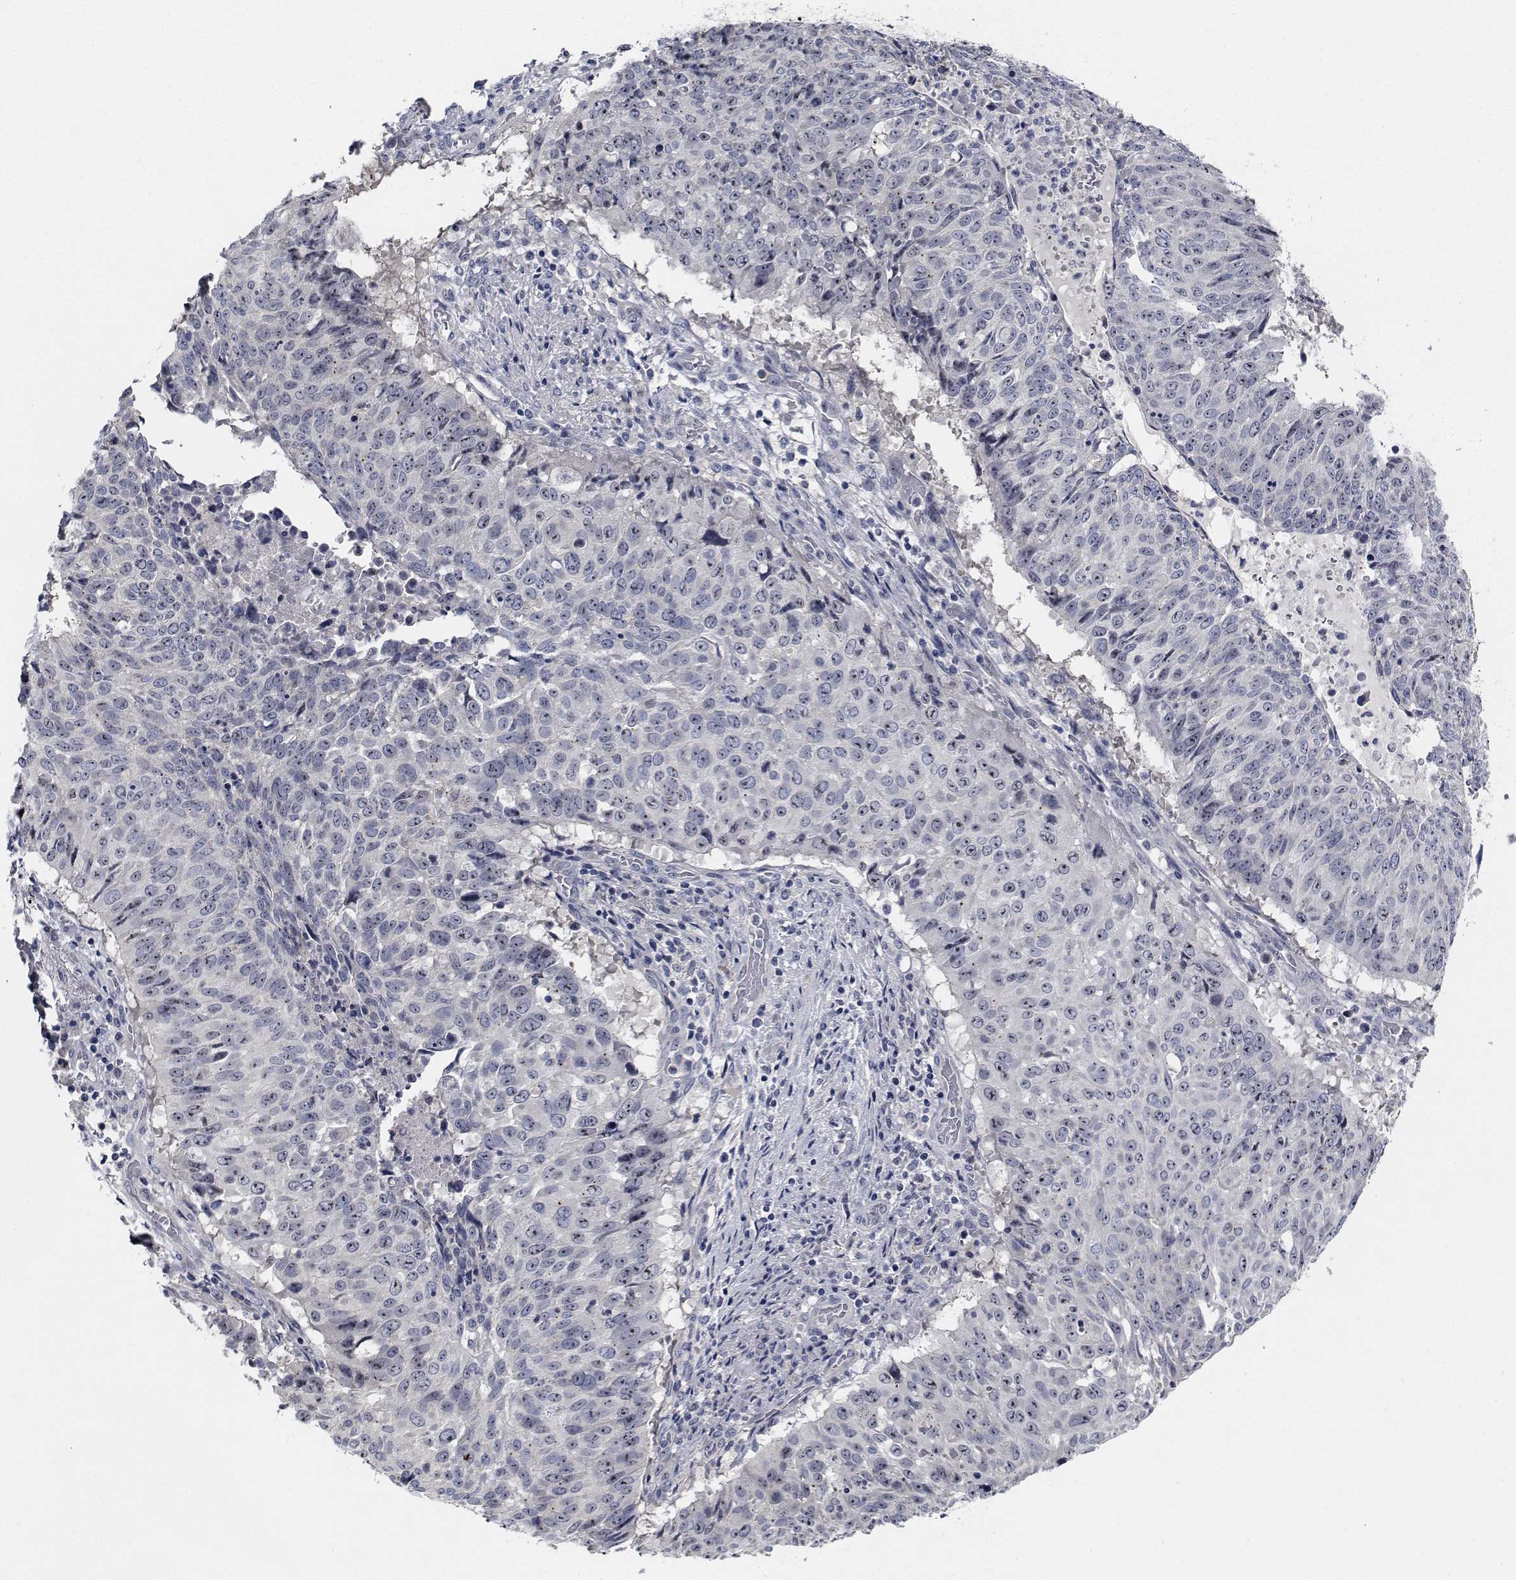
{"staining": {"intensity": "moderate", "quantity": ">75%", "location": "nuclear"}, "tissue": "lung cancer", "cell_type": "Tumor cells", "image_type": "cancer", "snomed": [{"axis": "morphology", "description": "Normal tissue, NOS"}, {"axis": "morphology", "description": "Squamous cell carcinoma, NOS"}, {"axis": "topography", "description": "Bronchus"}, {"axis": "topography", "description": "Lung"}], "caption": "IHC image of neoplastic tissue: lung cancer (squamous cell carcinoma) stained using IHC shows medium levels of moderate protein expression localized specifically in the nuclear of tumor cells, appearing as a nuclear brown color.", "gene": "NVL", "patient": {"sex": "male", "age": 64}}